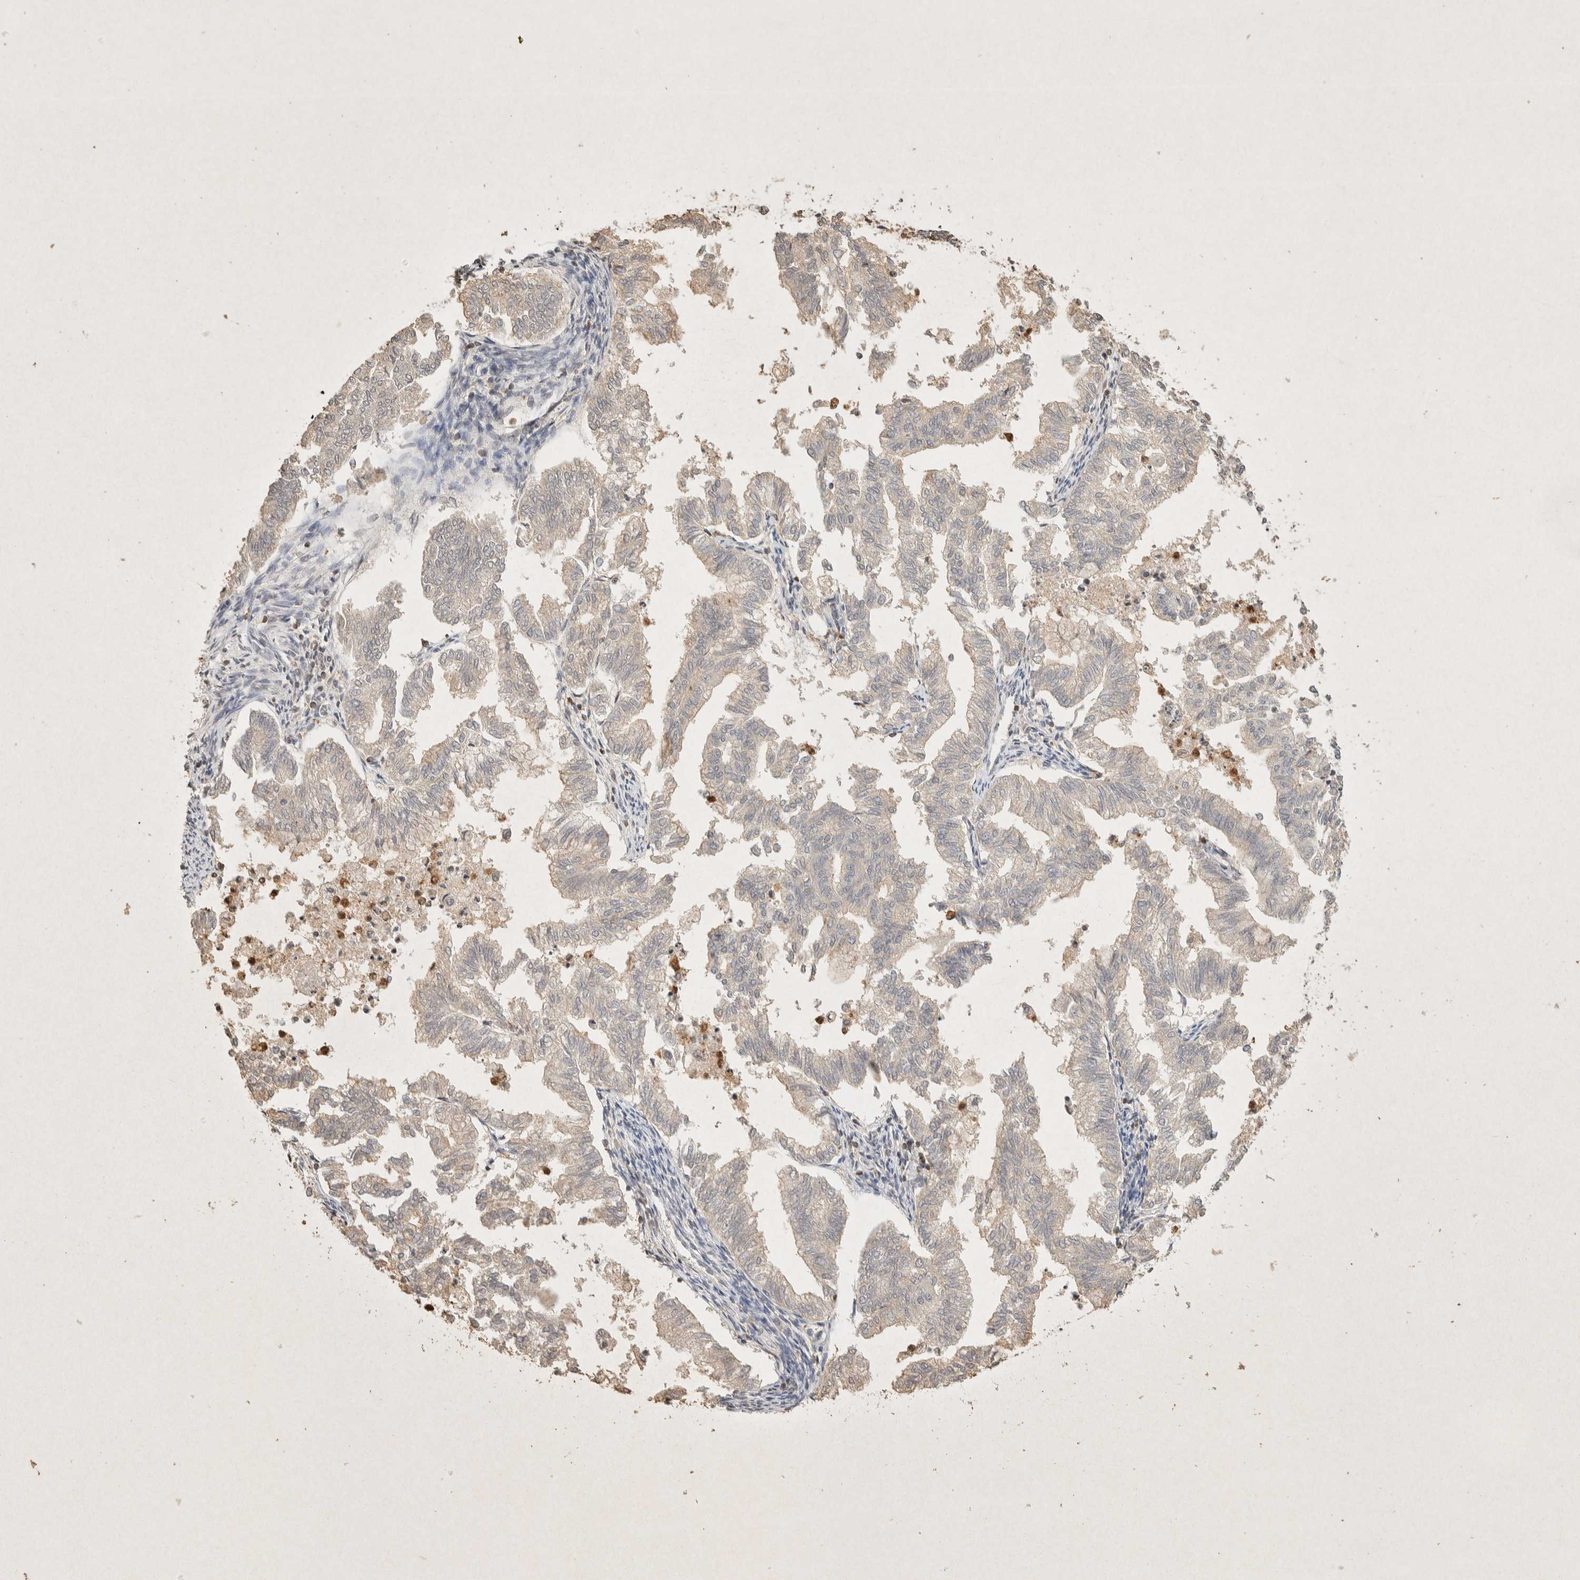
{"staining": {"intensity": "negative", "quantity": "none", "location": "none"}, "tissue": "endometrial cancer", "cell_type": "Tumor cells", "image_type": "cancer", "snomed": [{"axis": "morphology", "description": "Necrosis, NOS"}, {"axis": "morphology", "description": "Adenocarcinoma, NOS"}, {"axis": "topography", "description": "Endometrium"}], "caption": "Protein analysis of endometrial cancer (adenocarcinoma) demonstrates no significant positivity in tumor cells. (Stains: DAB IHC with hematoxylin counter stain, Microscopy: brightfield microscopy at high magnification).", "gene": "RAC2", "patient": {"sex": "female", "age": 79}}